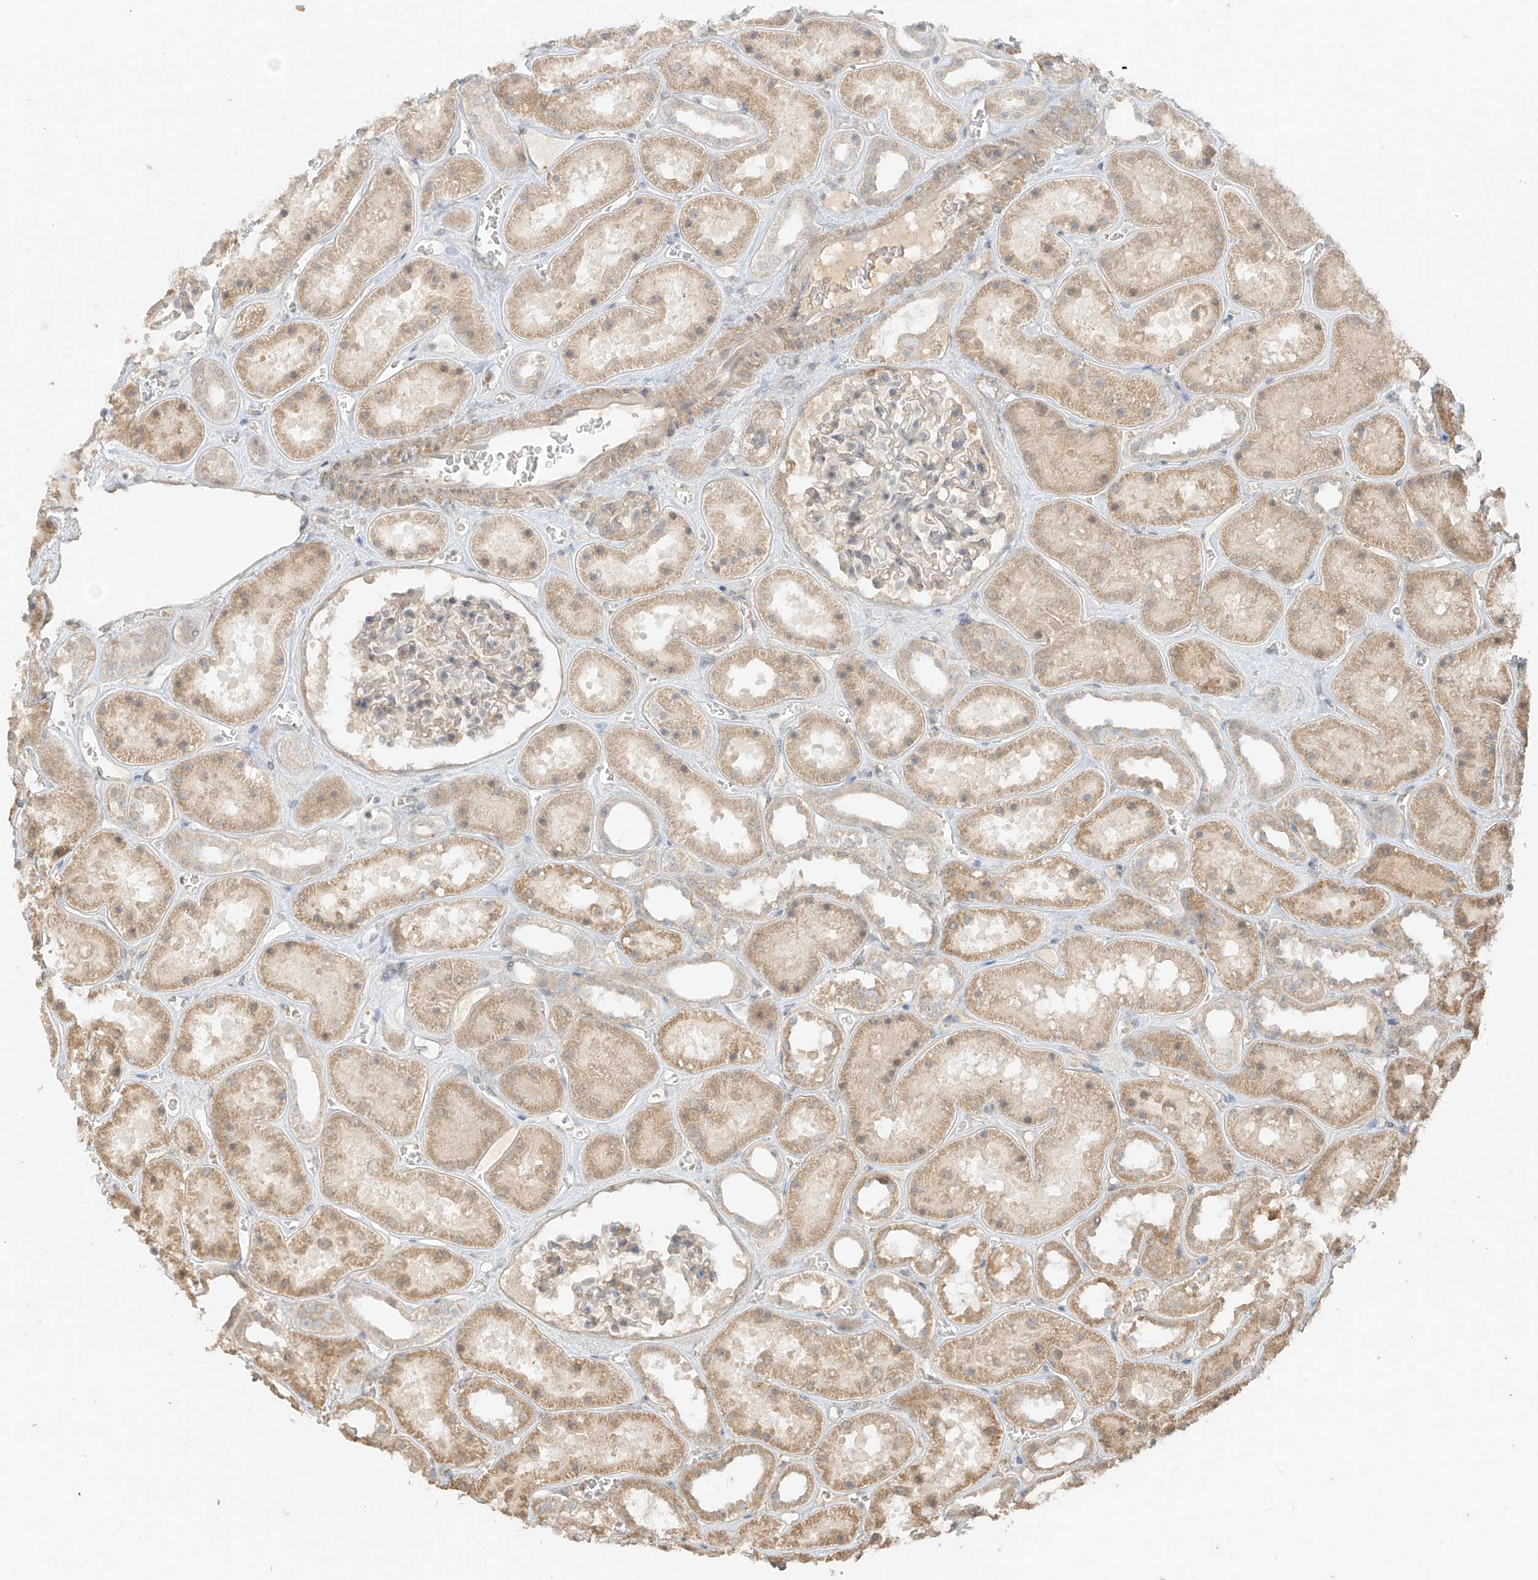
{"staining": {"intensity": "weak", "quantity": "25%-75%", "location": "cytoplasmic/membranous"}, "tissue": "kidney", "cell_type": "Cells in glomeruli", "image_type": "normal", "snomed": [{"axis": "morphology", "description": "Normal tissue, NOS"}, {"axis": "topography", "description": "Kidney"}], "caption": "Normal kidney reveals weak cytoplasmic/membranous staining in approximately 25%-75% of cells in glomeruli, visualized by immunohistochemistry. The protein of interest is shown in brown color, while the nuclei are stained blue.", "gene": "ABCD1", "patient": {"sex": "female", "age": 41}}